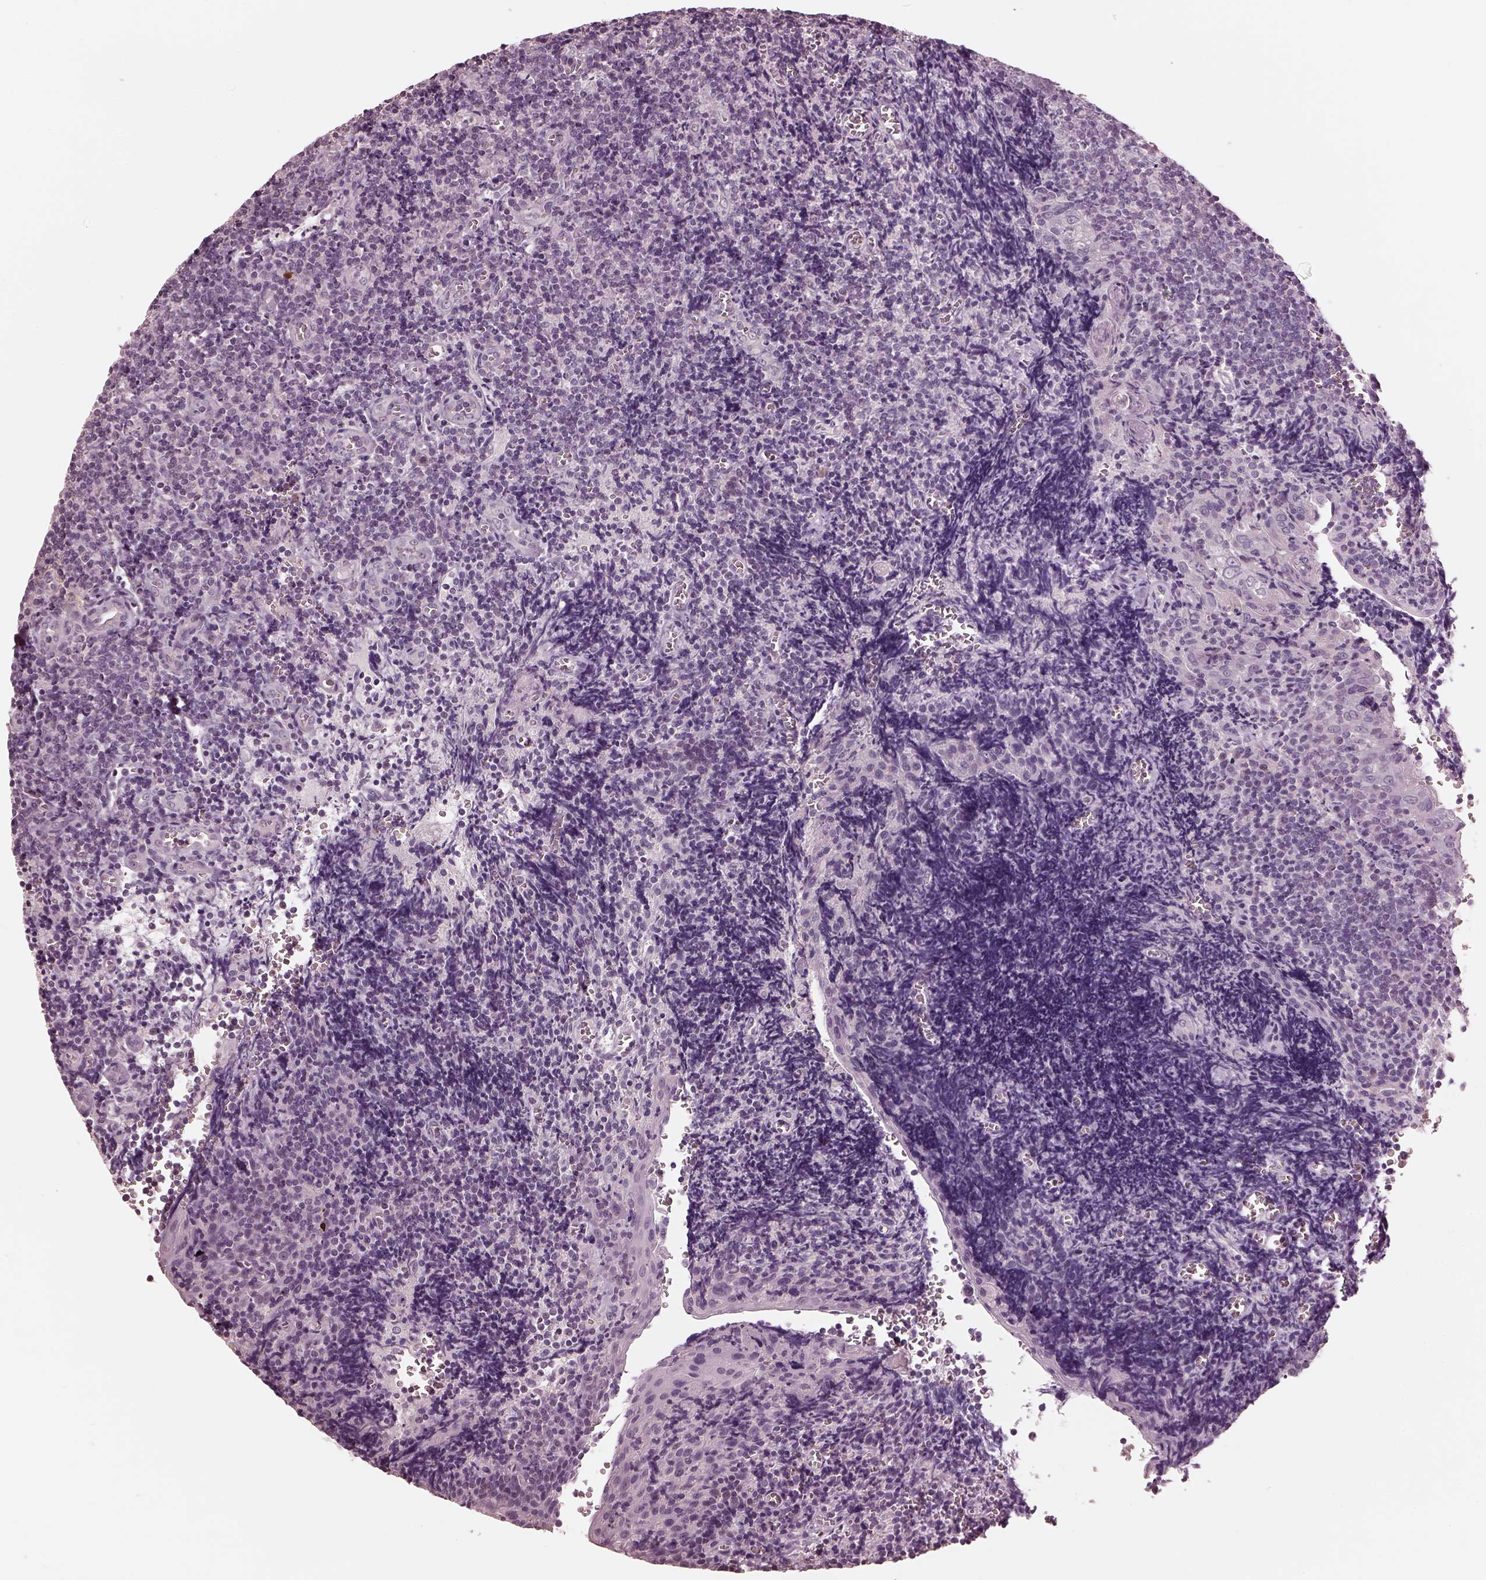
{"staining": {"intensity": "negative", "quantity": "none", "location": "none"}, "tissue": "tonsil", "cell_type": "Germinal center cells", "image_type": "normal", "snomed": [{"axis": "morphology", "description": "Normal tissue, NOS"}, {"axis": "morphology", "description": "Inflammation, NOS"}, {"axis": "topography", "description": "Tonsil"}], "caption": "This is an IHC image of benign human tonsil. There is no positivity in germinal center cells.", "gene": "OPTC", "patient": {"sex": "female", "age": 31}}